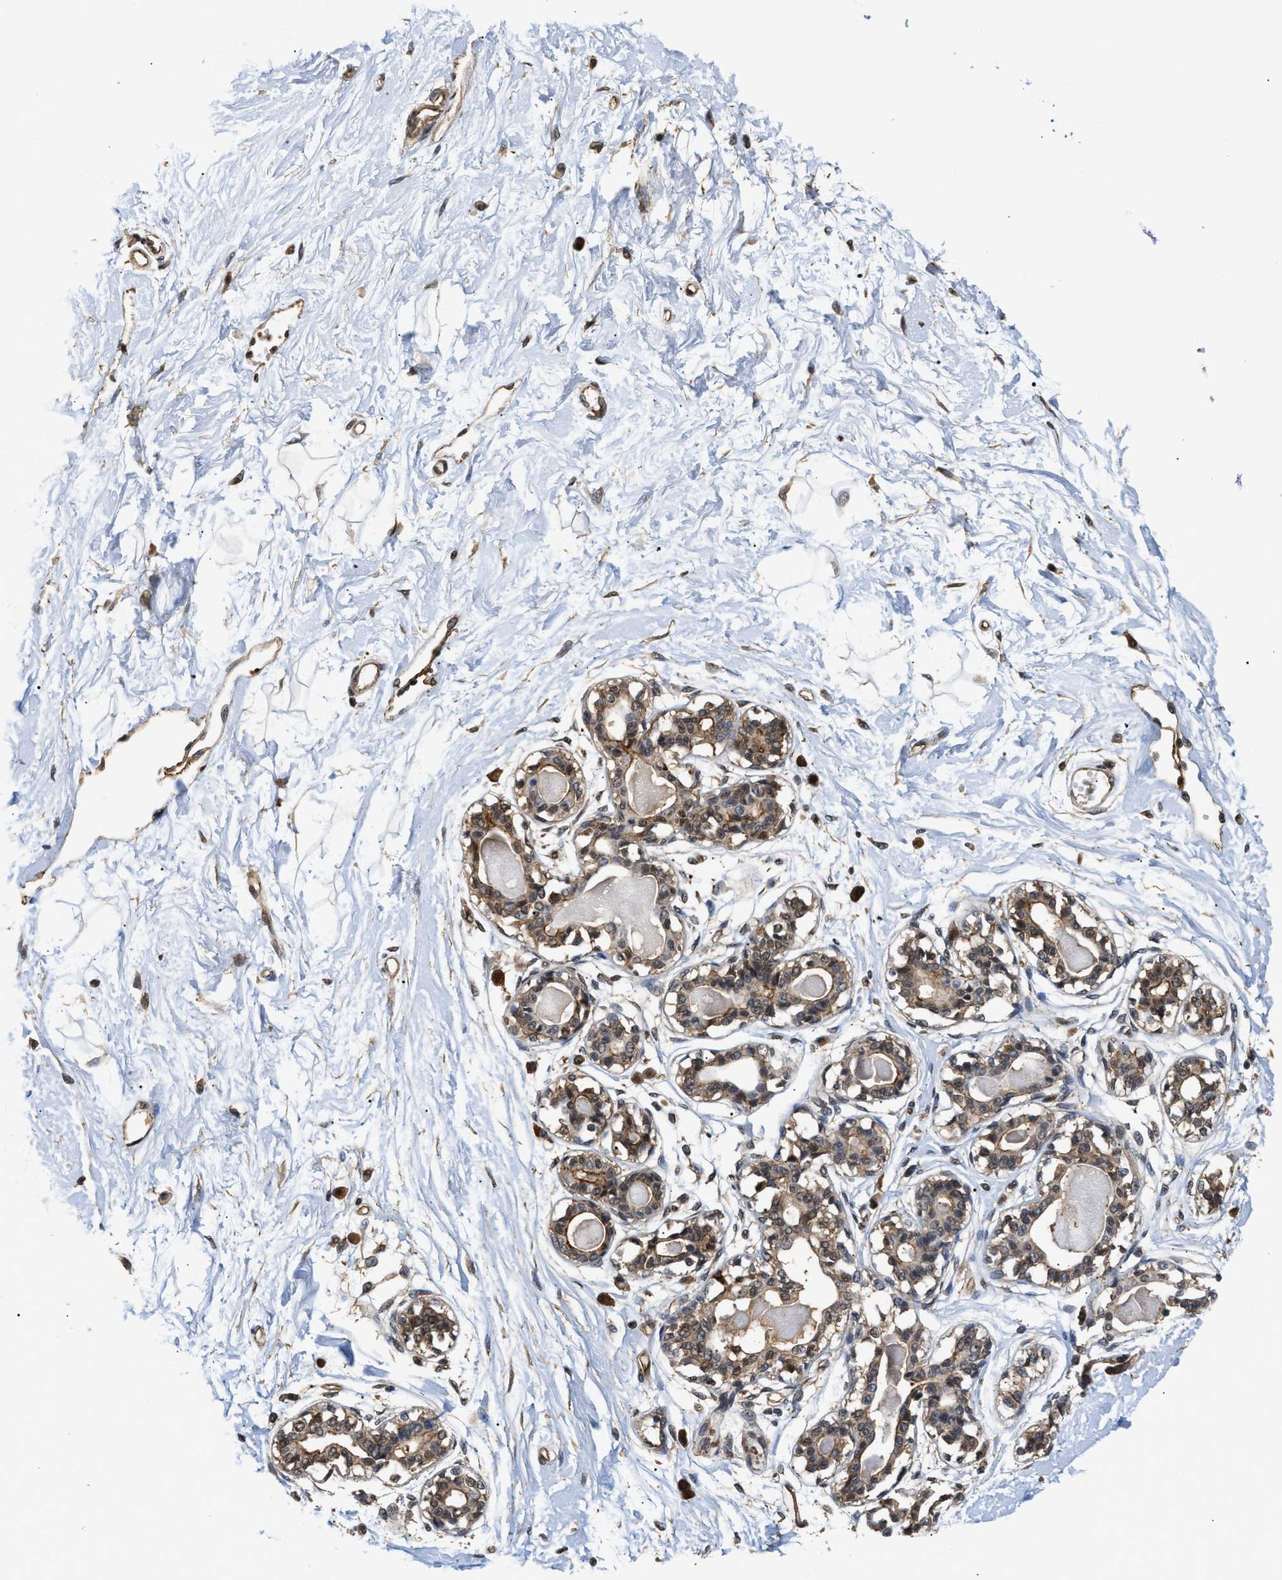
{"staining": {"intensity": "moderate", "quantity": ">75%", "location": "cytoplasmic/membranous,nuclear"}, "tissue": "breast", "cell_type": "Adipocytes", "image_type": "normal", "snomed": [{"axis": "morphology", "description": "Normal tissue, NOS"}, {"axis": "topography", "description": "Breast"}], "caption": "Brown immunohistochemical staining in normal human breast reveals moderate cytoplasmic/membranous,nuclear expression in about >75% of adipocytes. The staining is performed using DAB brown chromogen to label protein expression. The nuclei are counter-stained blue using hematoxylin.", "gene": "SCAI", "patient": {"sex": "female", "age": 45}}